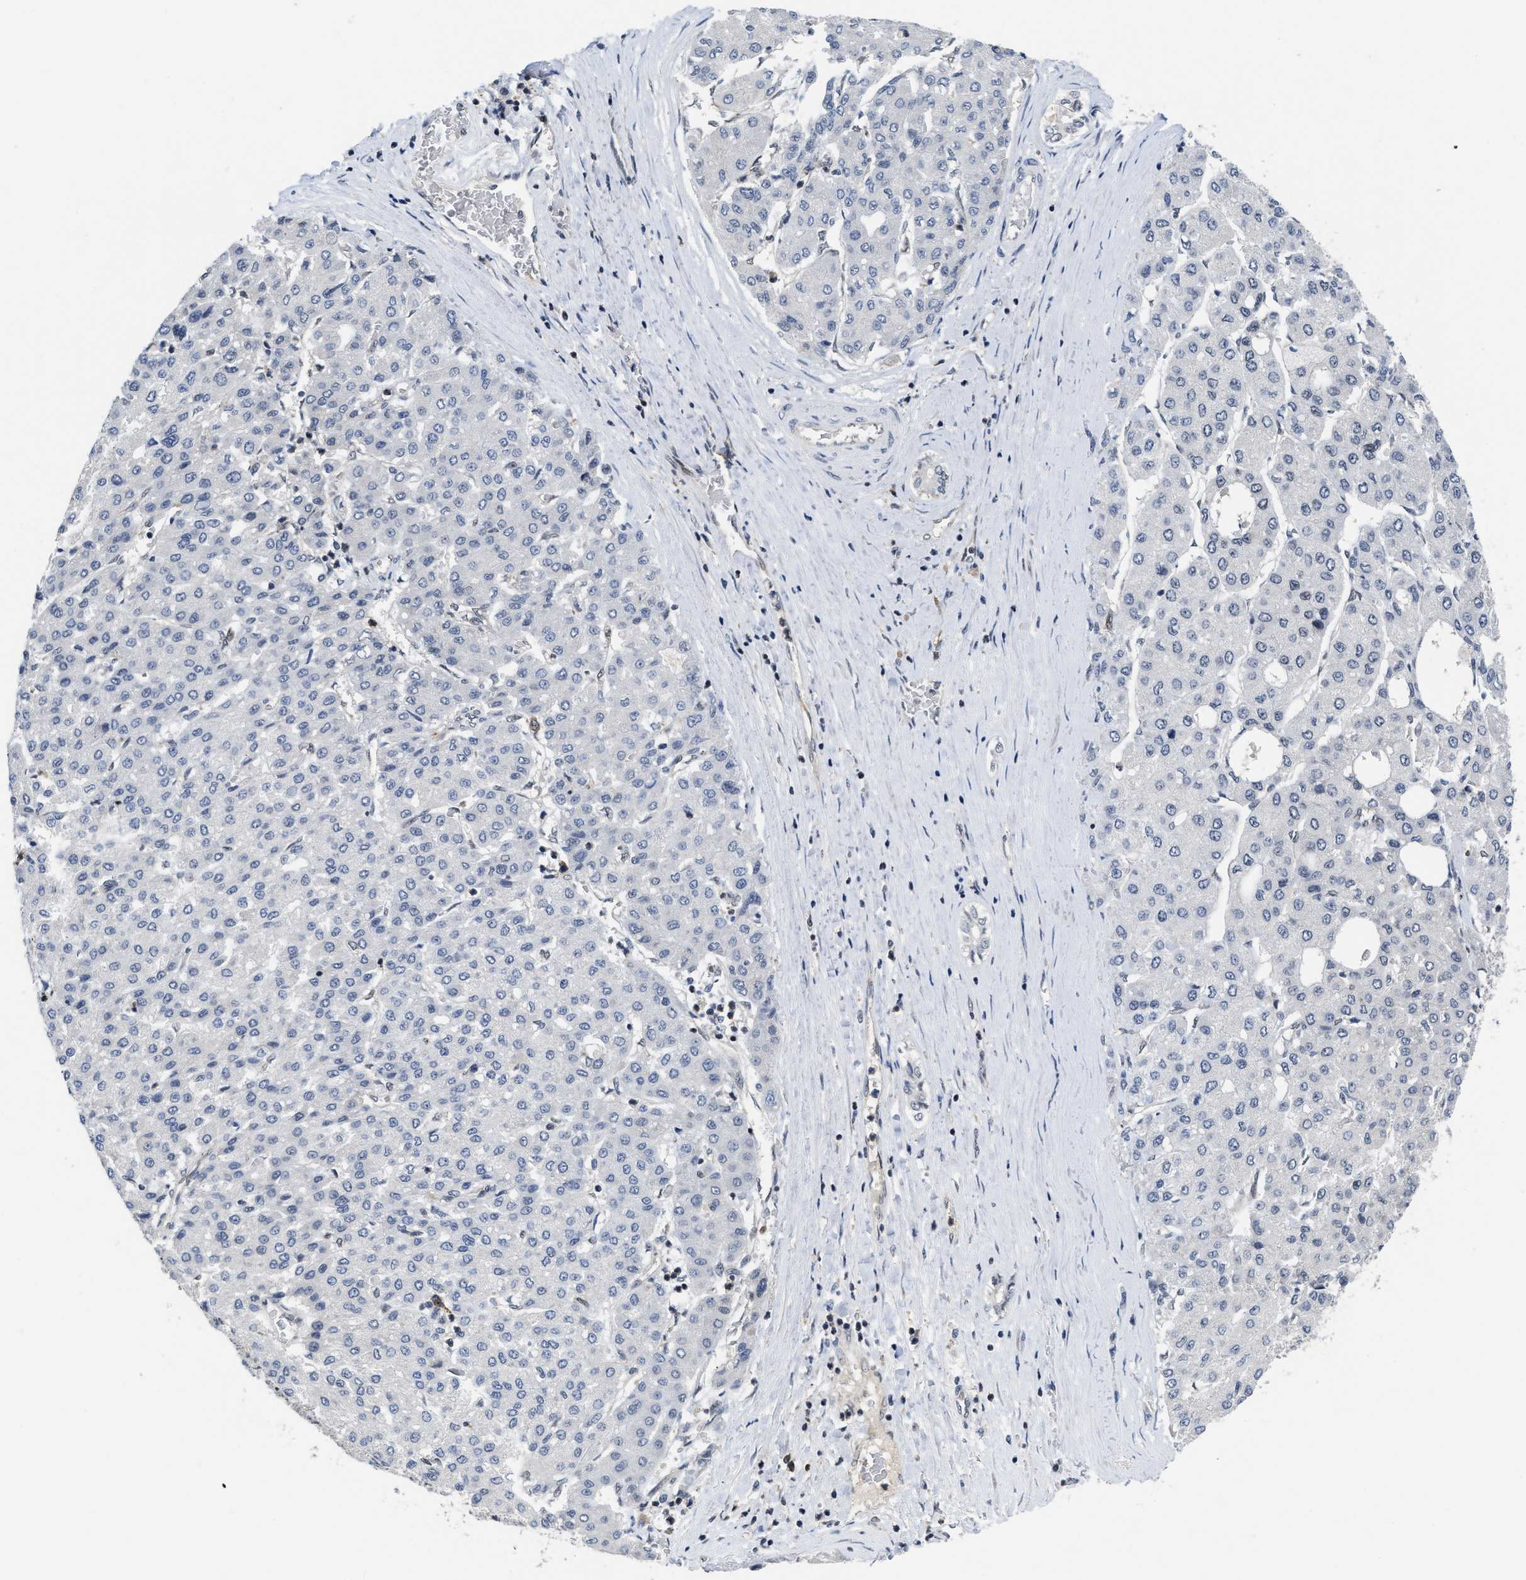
{"staining": {"intensity": "negative", "quantity": "none", "location": "none"}, "tissue": "liver cancer", "cell_type": "Tumor cells", "image_type": "cancer", "snomed": [{"axis": "morphology", "description": "Carcinoma, Hepatocellular, NOS"}, {"axis": "topography", "description": "Liver"}], "caption": "The immunohistochemistry (IHC) micrograph has no significant staining in tumor cells of hepatocellular carcinoma (liver) tissue. (Brightfield microscopy of DAB (3,3'-diaminobenzidine) immunohistochemistry (IHC) at high magnification).", "gene": "HIF1A", "patient": {"sex": "male", "age": 65}}